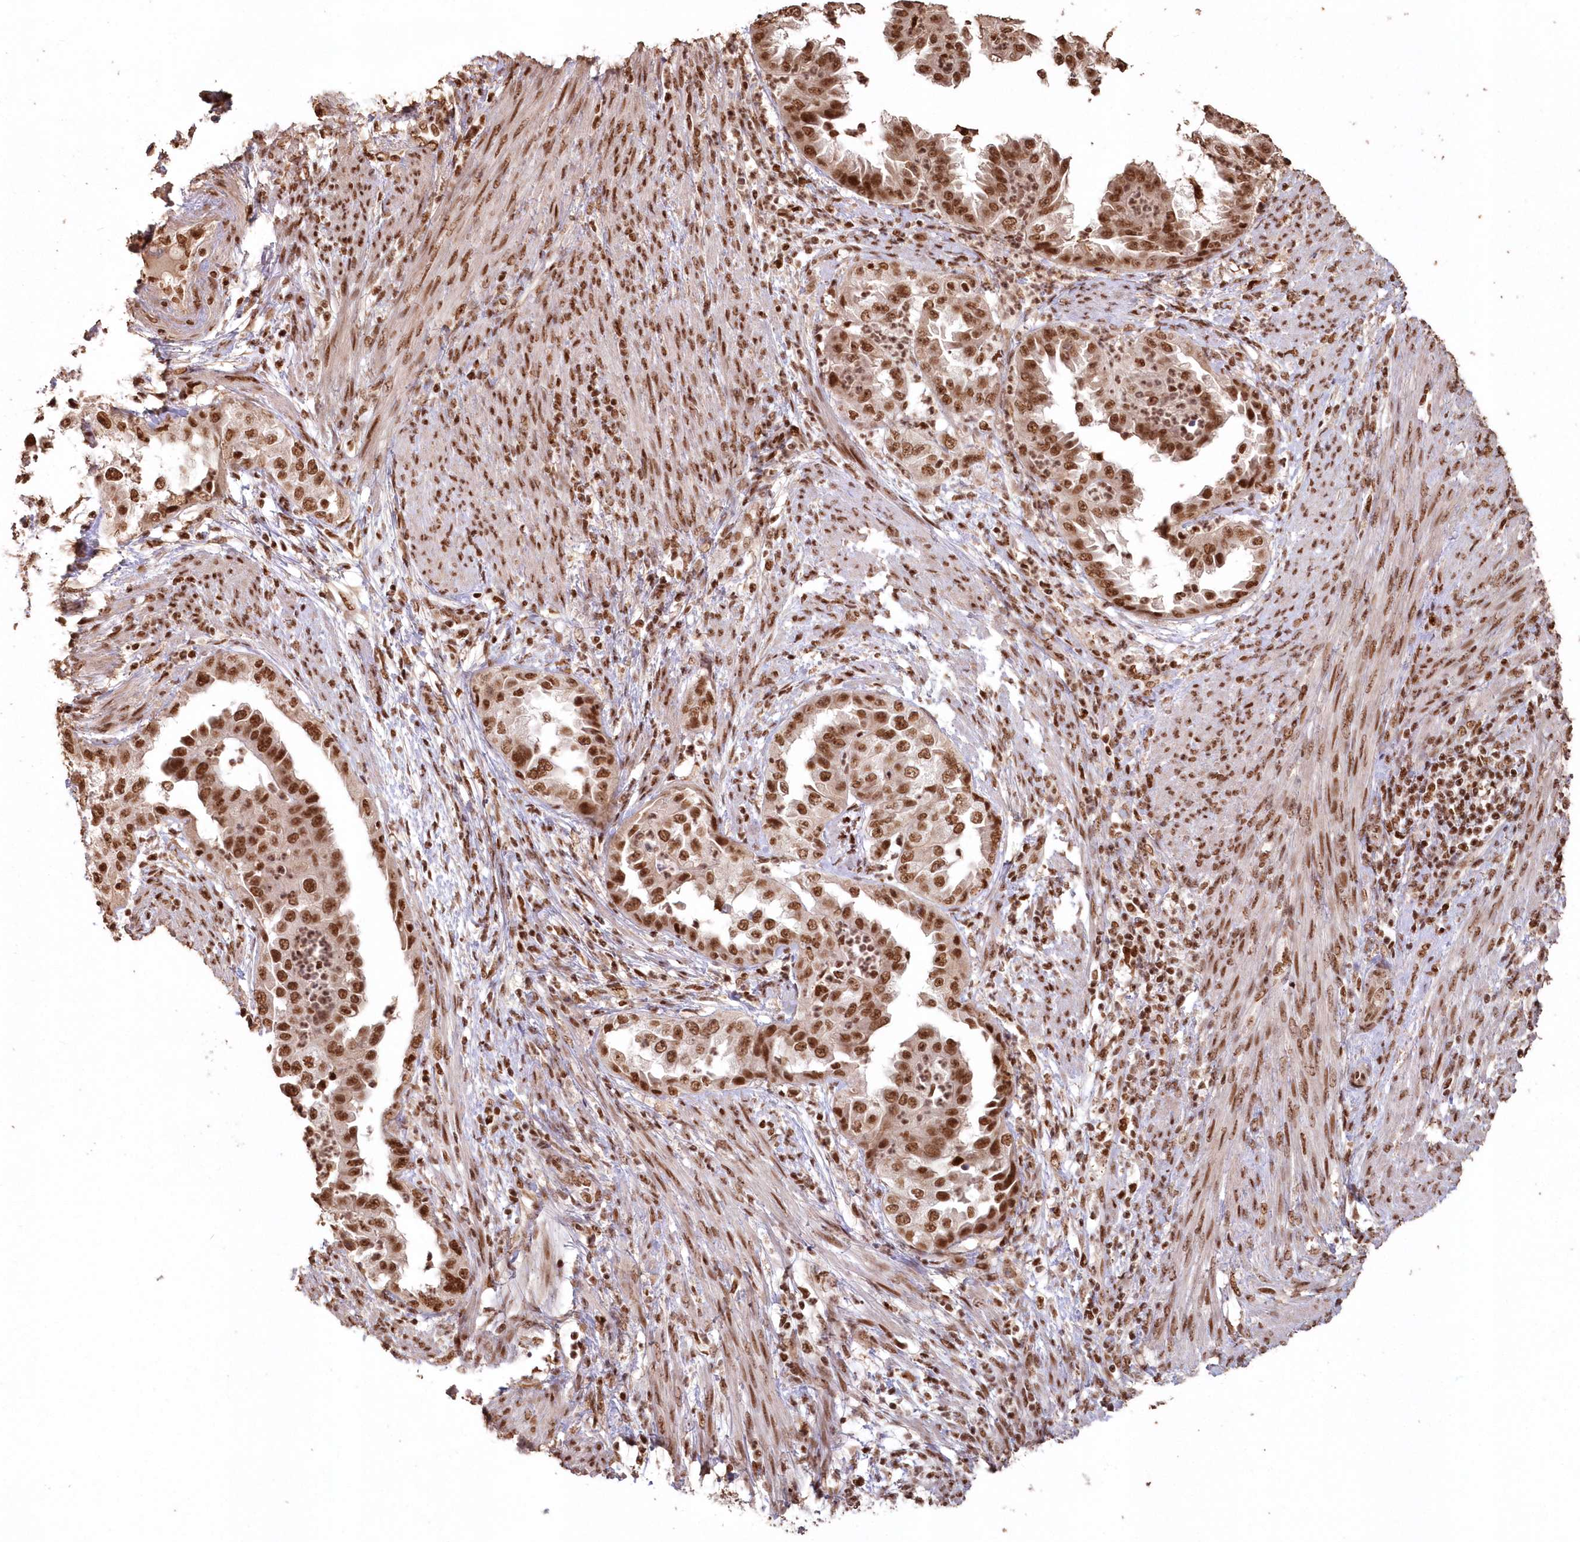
{"staining": {"intensity": "strong", "quantity": ">75%", "location": "nuclear"}, "tissue": "endometrial cancer", "cell_type": "Tumor cells", "image_type": "cancer", "snomed": [{"axis": "morphology", "description": "Adenocarcinoma, NOS"}, {"axis": "topography", "description": "Endometrium"}], "caption": "Endometrial adenocarcinoma stained with a brown dye reveals strong nuclear positive positivity in about >75% of tumor cells.", "gene": "PDS5A", "patient": {"sex": "female", "age": 85}}